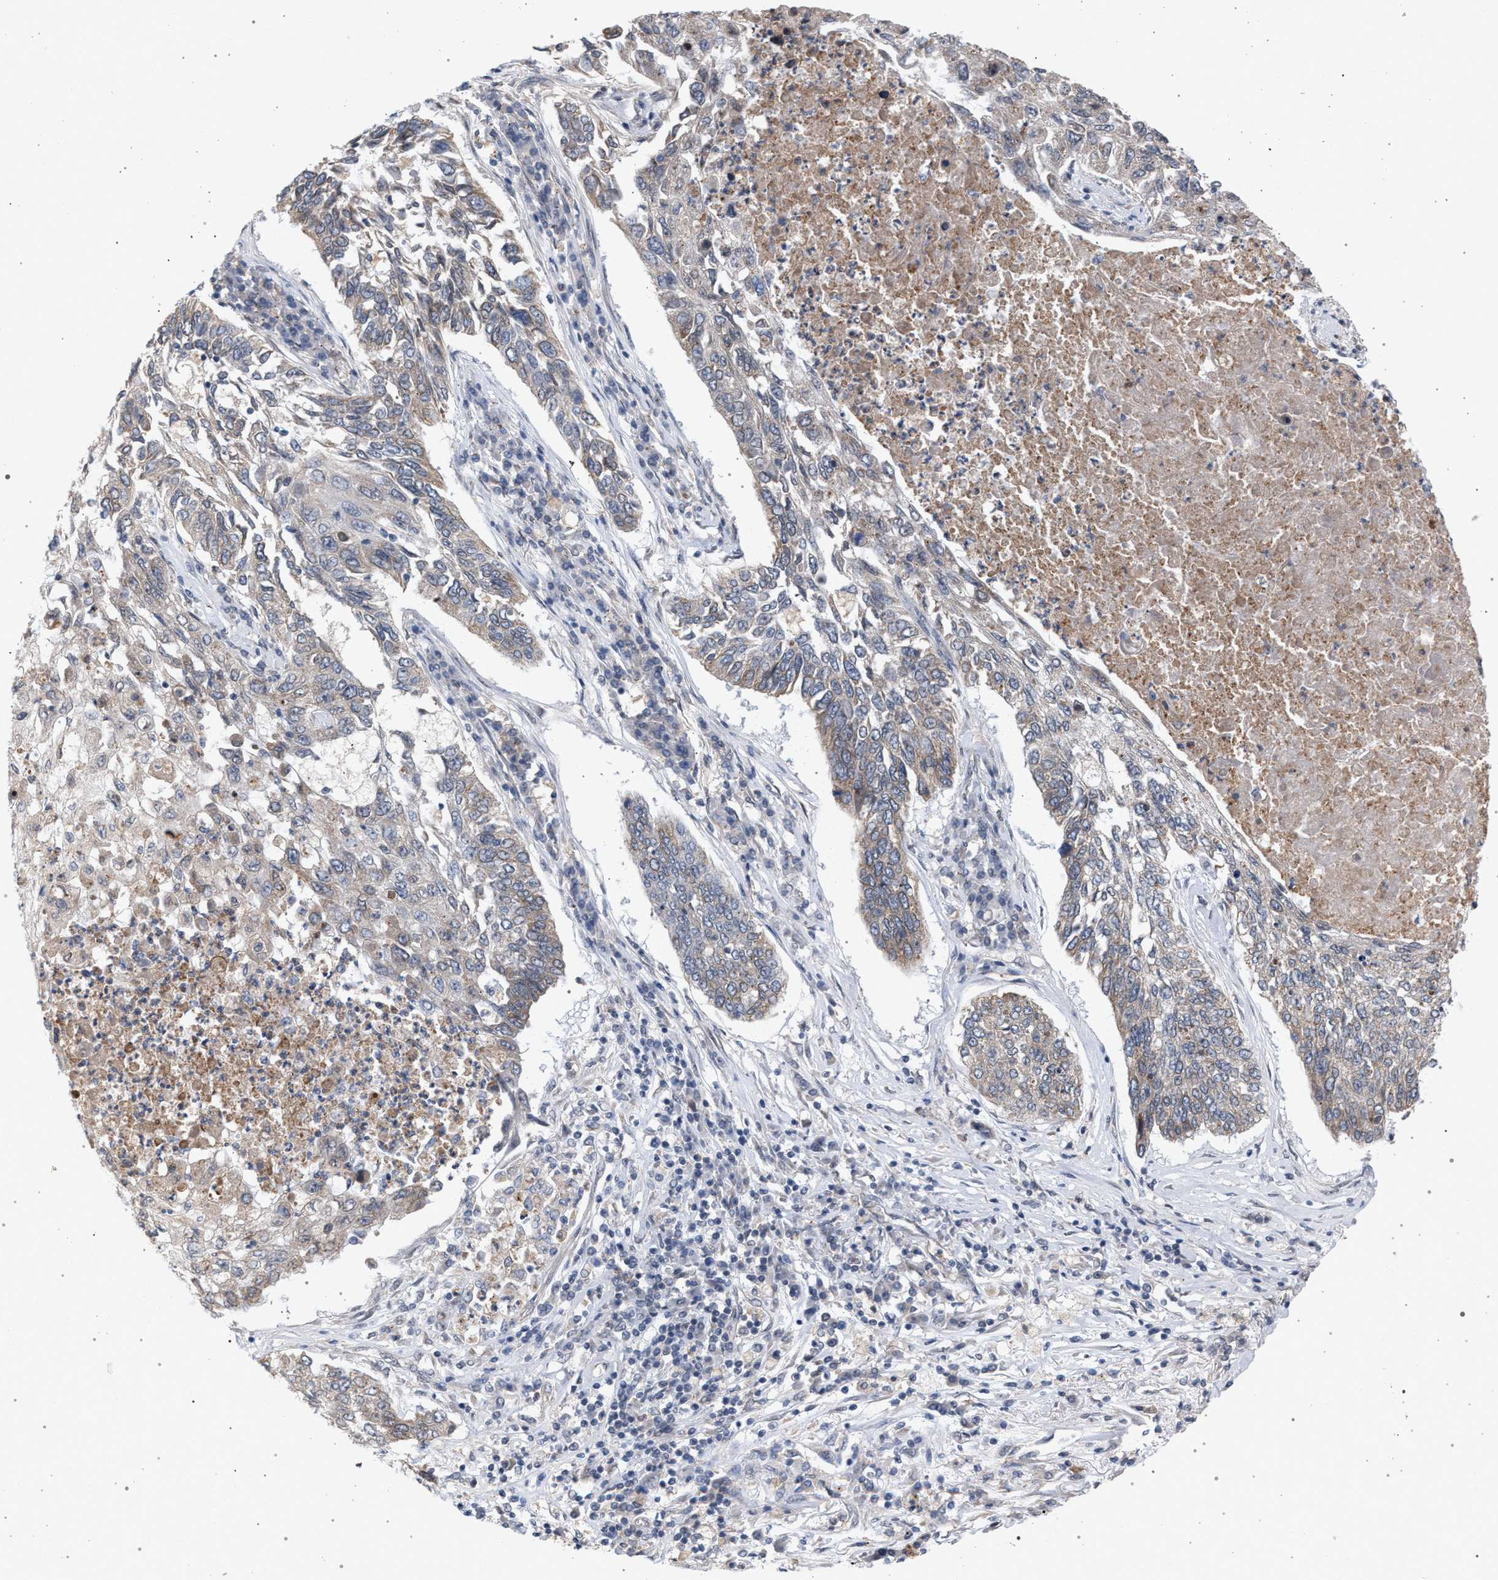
{"staining": {"intensity": "weak", "quantity": "25%-75%", "location": "cytoplasmic/membranous"}, "tissue": "lung cancer", "cell_type": "Tumor cells", "image_type": "cancer", "snomed": [{"axis": "morphology", "description": "Normal tissue, NOS"}, {"axis": "morphology", "description": "Squamous cell carcinoma, NOS"}, {"axis": "topography", "description": "Cartilage tissue"}, {"axis": "topography", "description": "Bronchus"}, {"axis": "topography", "description": "Lung"}], "caption": "This is an image of immunohistochemistry staining of lung cancer (squamous cell carcinoma), which shows weak staining in the cytoplasmic/membranous of tumor cells.", "gene": "ARPC5L", "patient": {"sex": "female", "age": 49}}